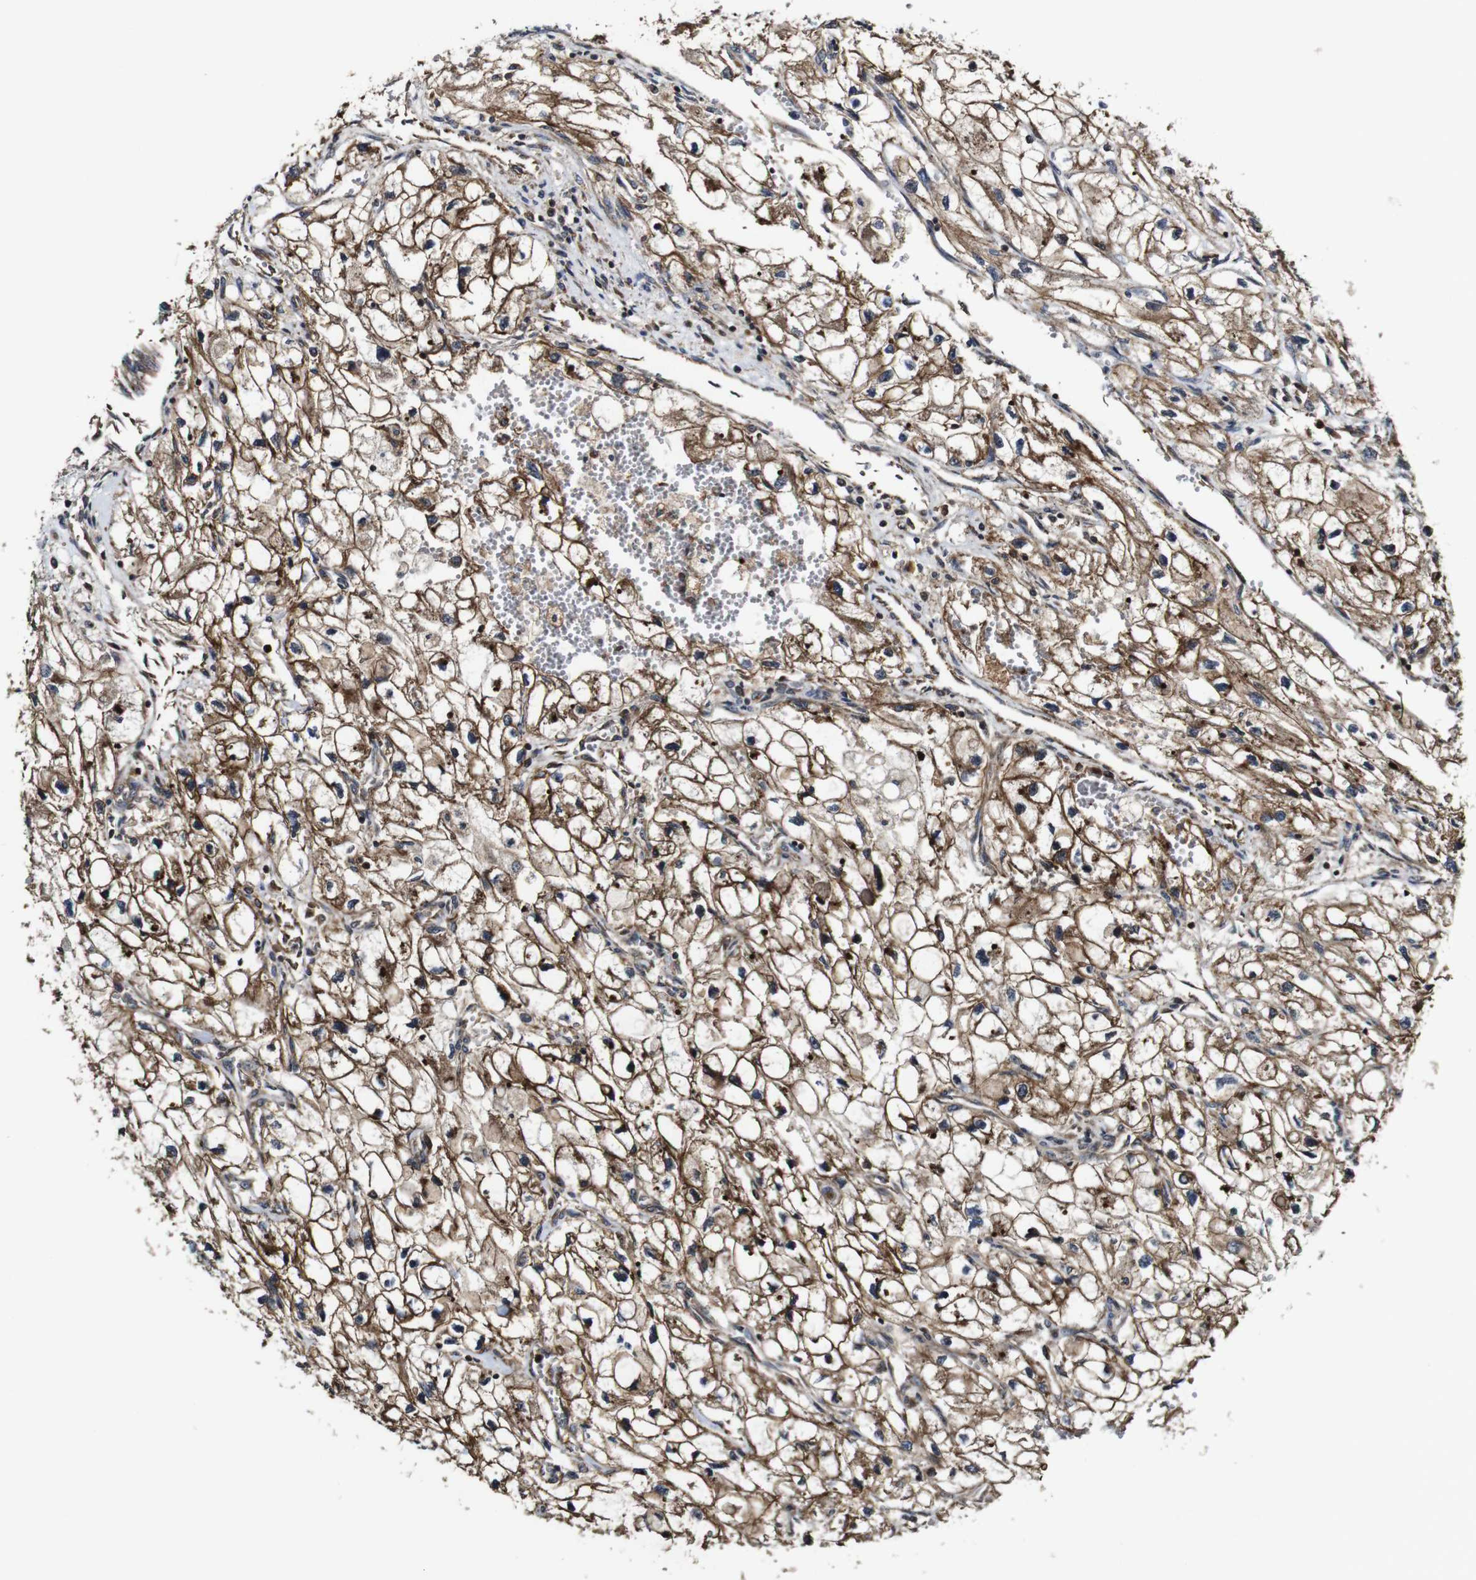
{"staining": {"intensity": "moderate", "quantity": ">75%", "location": "cytoplasmic/membranous"}, "tissue": "renal cancer", "cell_type": "Tumor cells", "image_type": "cancer", "snomed": [{"axis": "morphology", "description": "Adenocarcinoma, NOS"}, {"axis": "topography", "description": "Kidney"}], "caption": "Immunohistochemistry of adenocarcinoma (renal) displays medium levels of moderate cytoplasmic/membranous expression in approximately >75% of tumor cells. The protein is shown in brown color, while the nuclei are stained blue.", "gene": "TNIK", "patient": {"sex": "female", "age": 70}}